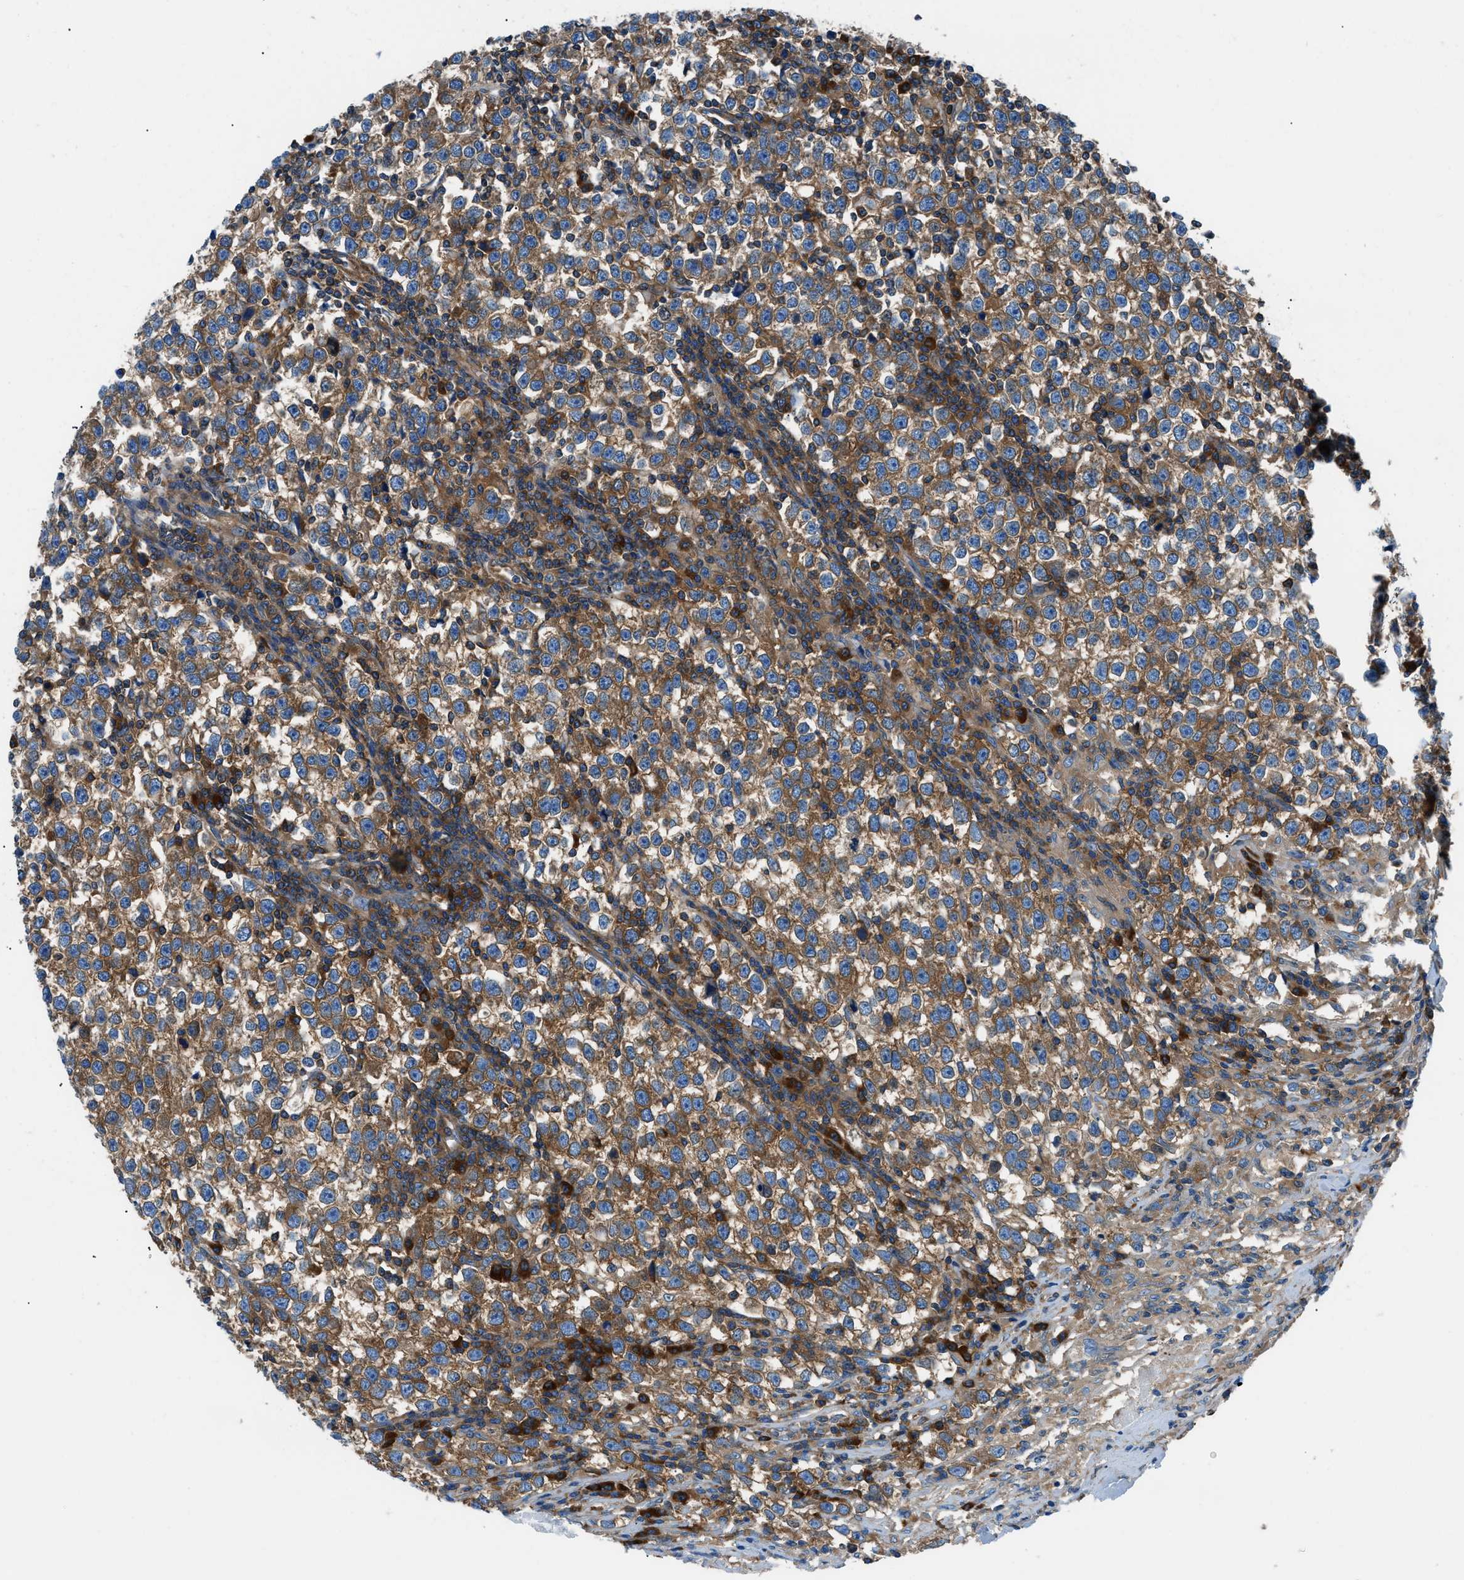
{"staining": {"intensity": "moderate", "quantity": ">75%", "location": "cytoplasmic/membranous"}, "tissue": "testis cancer", "cell_type": "Tumor cells", "image_type": "cancer", "snomed": [{"axis": "morphology", "description": "Normal tissue, NOS"}, {"axis": "morphology", "description": "Seminoma, NOS"}, {"axis": "topography", "description": "Testis"}], "caption": "High-power microscopy captured an immunohistochemistry (IHC) micrograph of seminoma (testis), revealing moderate cytoplasmic/membranous expression in about >75% of tumor cells.", "gene": "SARS1", "patient": {"sex": "male", "age": 43}}